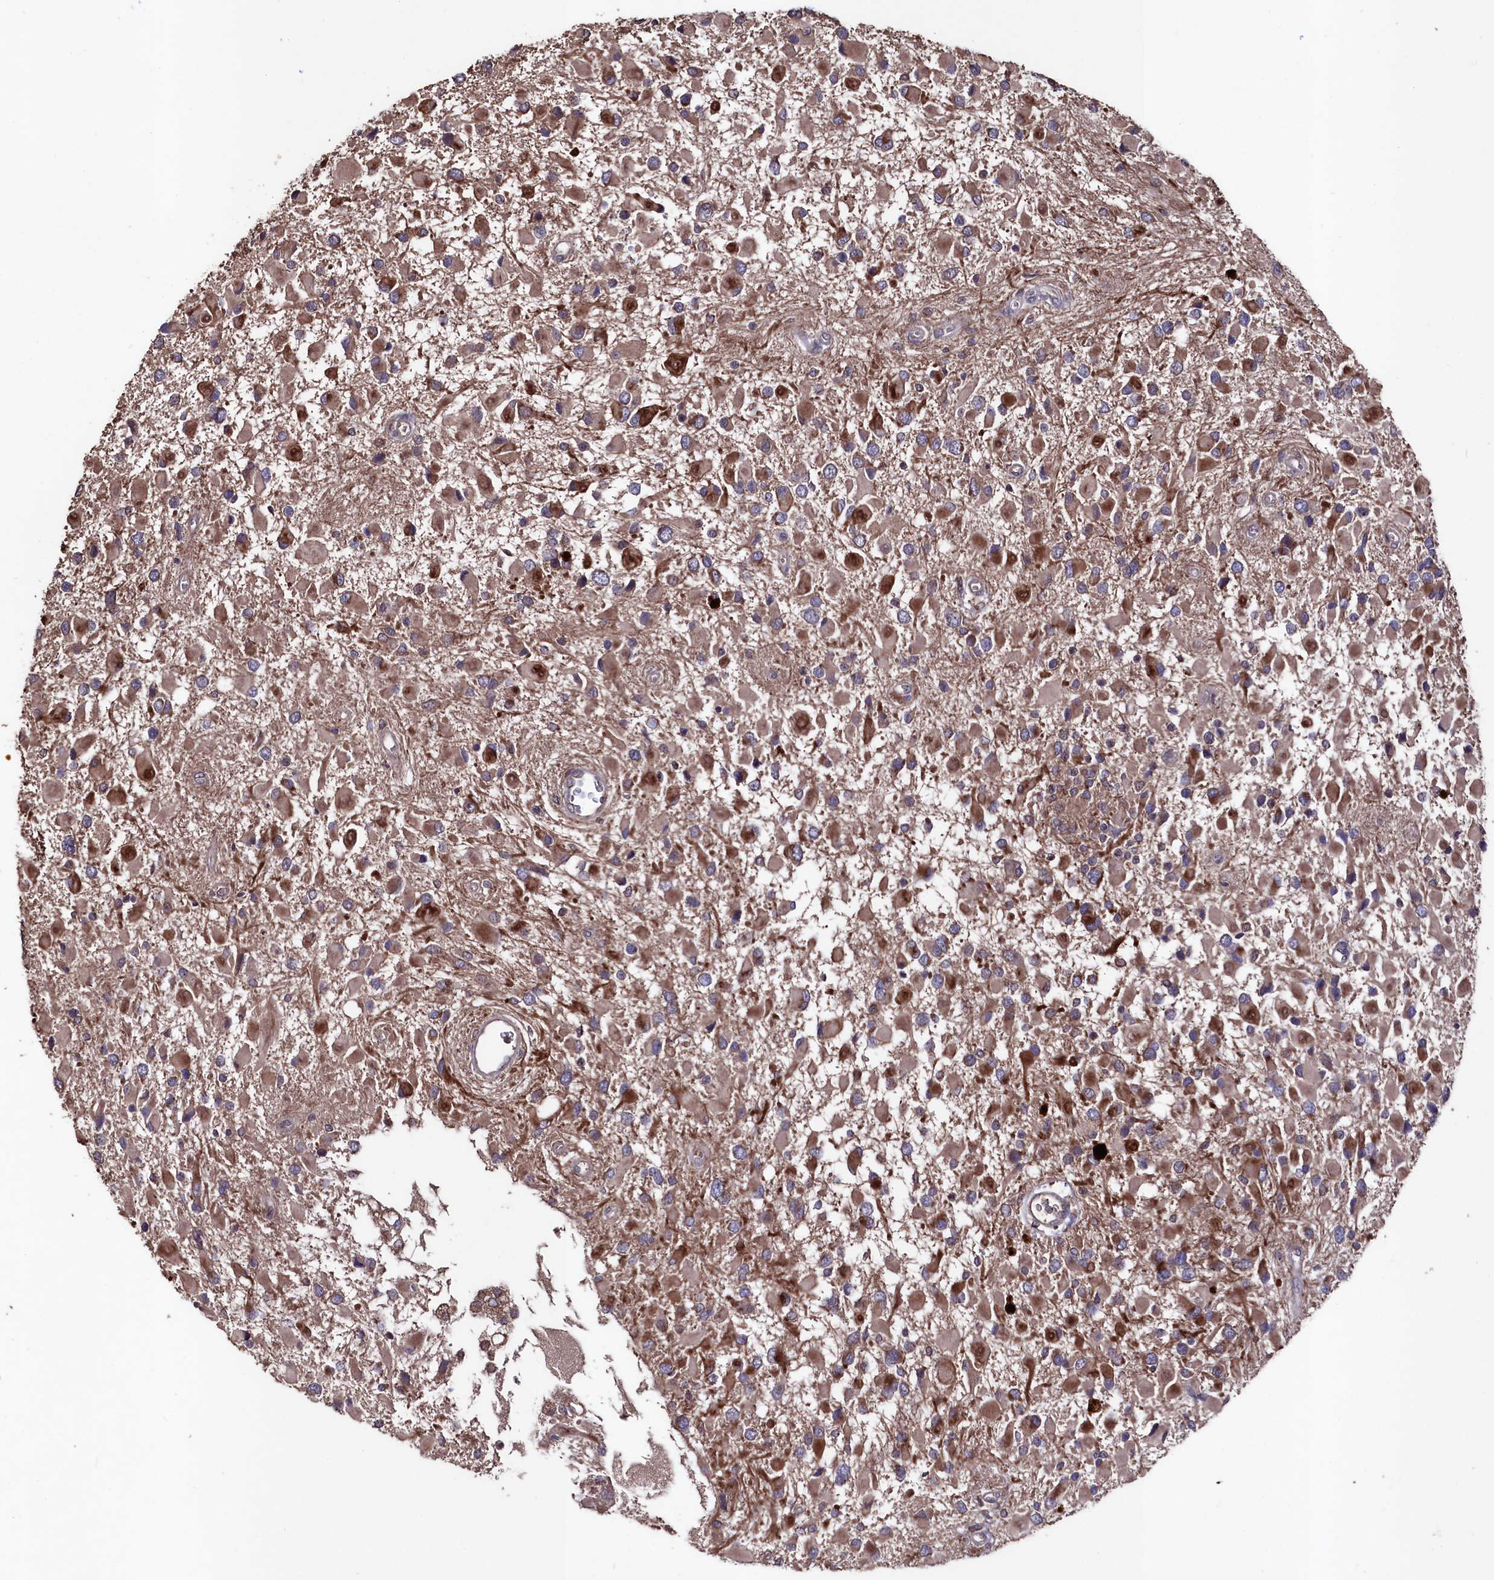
{"staining": {"intensity": "moderate", "quantity": ">75%", "location": "cytoplasmic/membranous"}, "tissue": "glioma", "cell_type": "Tumor cells", "image_type": "cancer", "snomed": [{"axis": "morphology", "description": "Glioma, malignant, High grade"}, {"axis": "topography", "description": "Brain"}], "caption": "IHC micrograph of neoplastic tissue: glioma stained using IHC displays medium levels of moderate protein expression localized specifically in the cytoplasmic/membranous of tumor cells, appearing as a cytoplasmic/membranous brown color.", "gene": "MYO1H", "patient": {"sex": "male", "age": 53}}